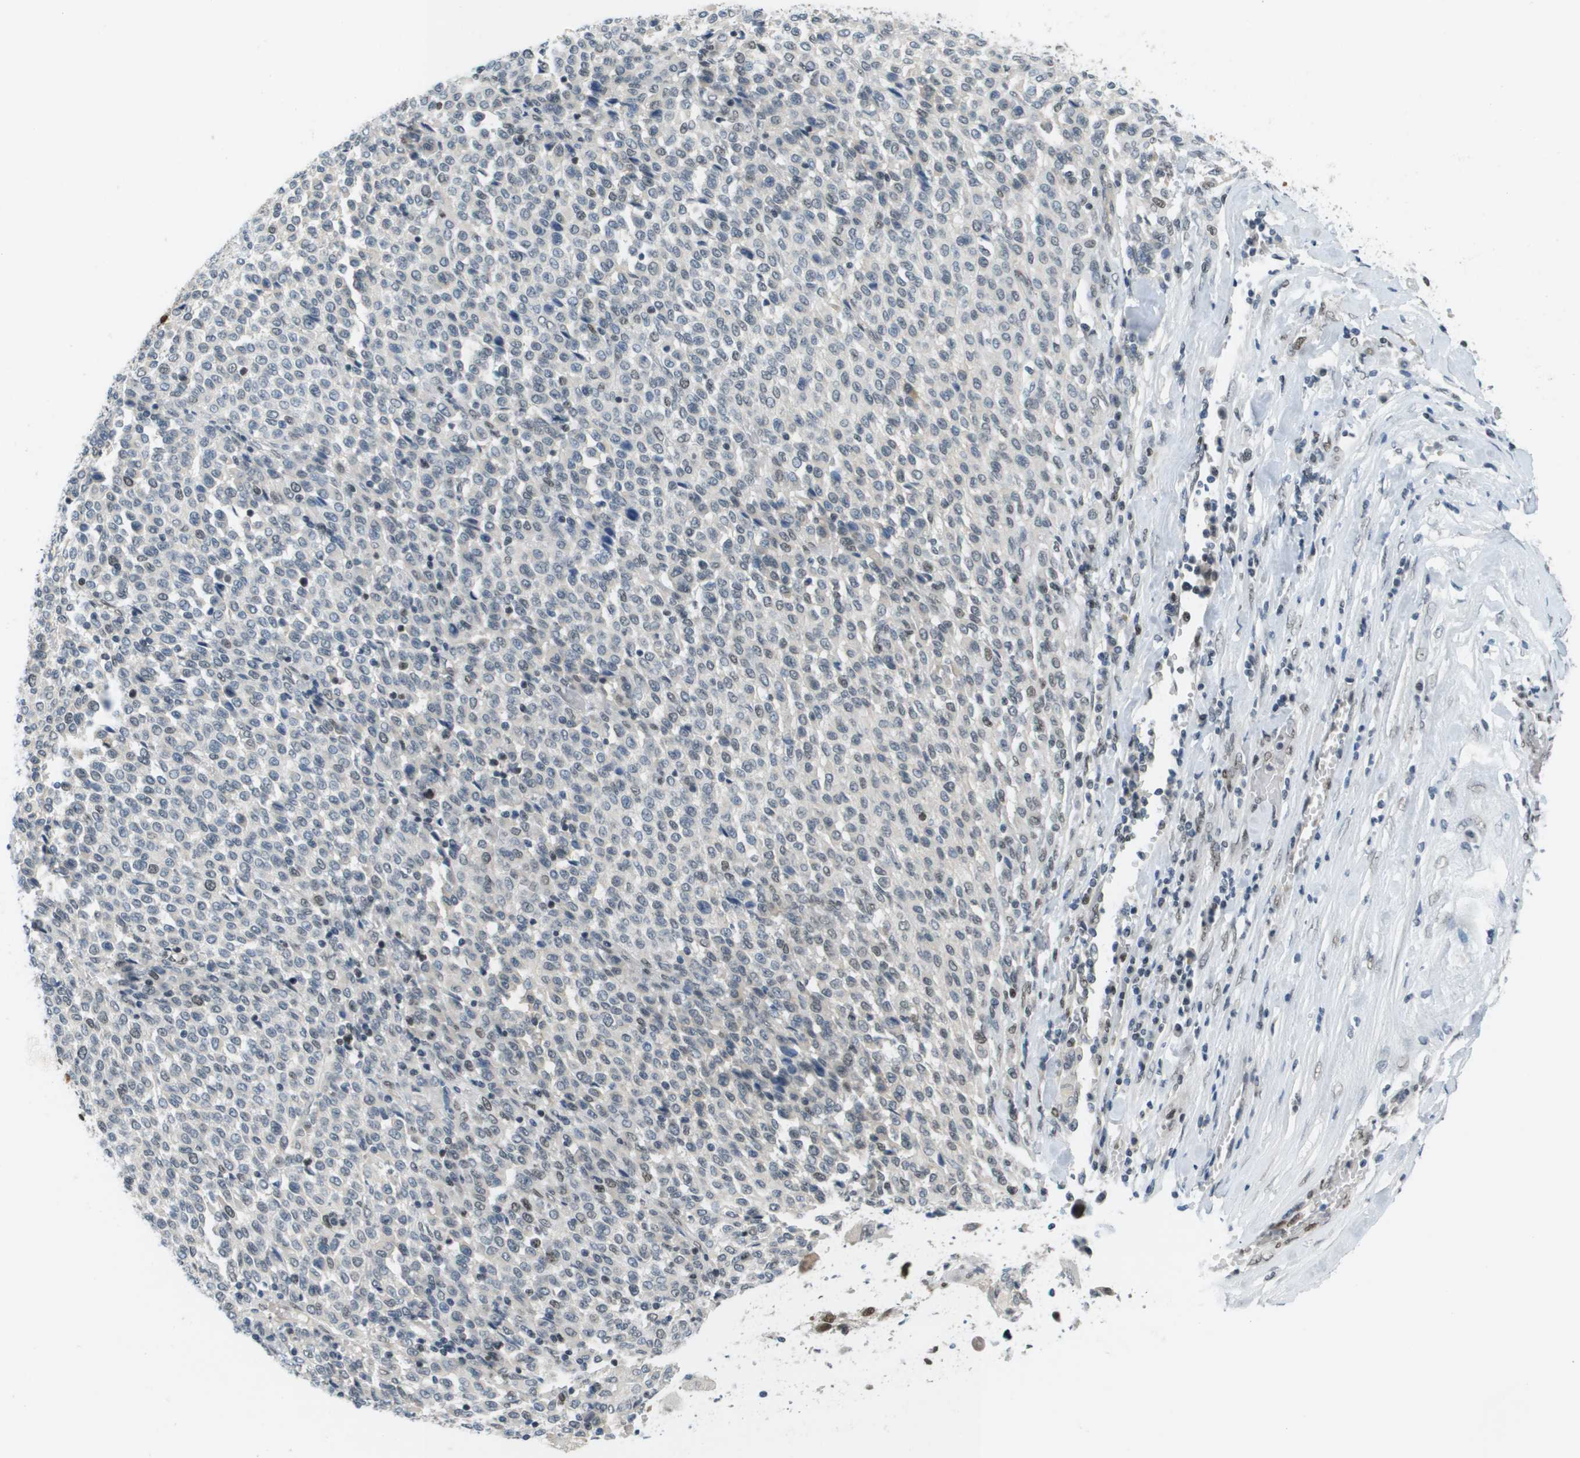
{"staining": {"intensity": "moderate", "quantity": "<25%", "location": "nuclear"}, "tissue": "melanoma", "cell_type": "Tumor cells", "image_type": "cancer", "snomed": [{"axis": "morphology", "description": "Malignant melanoma, Metastatic site"}, {"axis": "topography", "description": "Pancreas"}], "caption": "Malignant melanoma (metastatic site) stained for a protein shows moderate nuclear positivity in tumor cells.", "gene": "CBX5", "patient": {"sex": "female", "age": 30}}